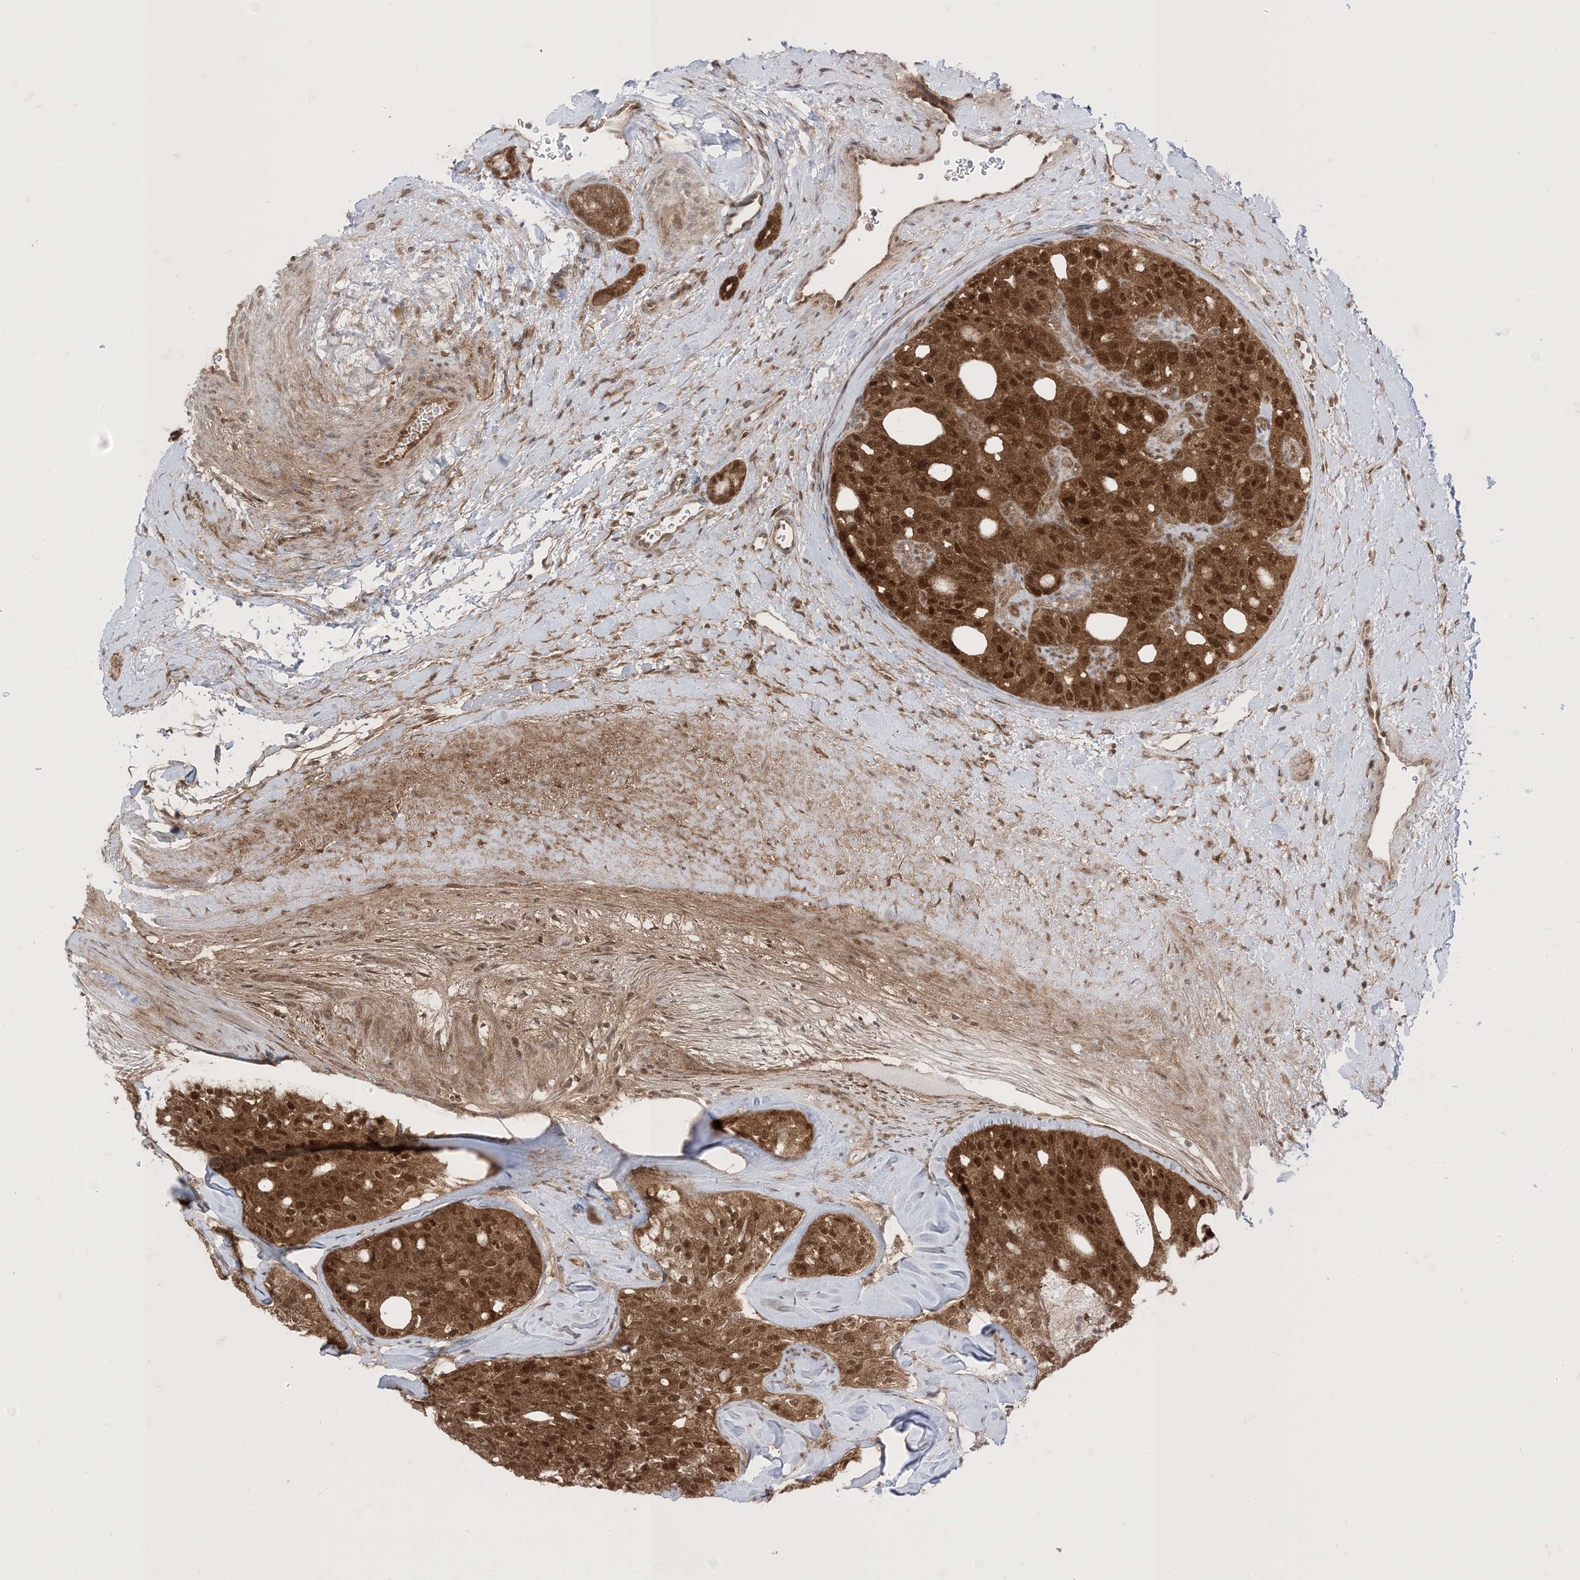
{"staining": {"intensity": "strong", "quantity": ">75%", "location": "cytoplasmic/membranous,nuclear"}, "tissue": "thyroid cancer", "cell_type": "Tumor cells", "image_type": "cancer", "snomed": [{"axis": "morphology", "description": "Follicular adenoma carcinoma, NOS"}, {"axis": "topography", "description": "Thyroid gland"}], "caption": "Immunohistochemical staining of human thyroid follicular adenoma carcinoma displays high levels of strong cytoplasmic/membranous and nuclear expression in about >75% of tumor cells. (brown staining indicates protein expression, while blue staining denotes nuclei).", "gene": "PTPA", "patient": {"sex": "male", "age": 75}}